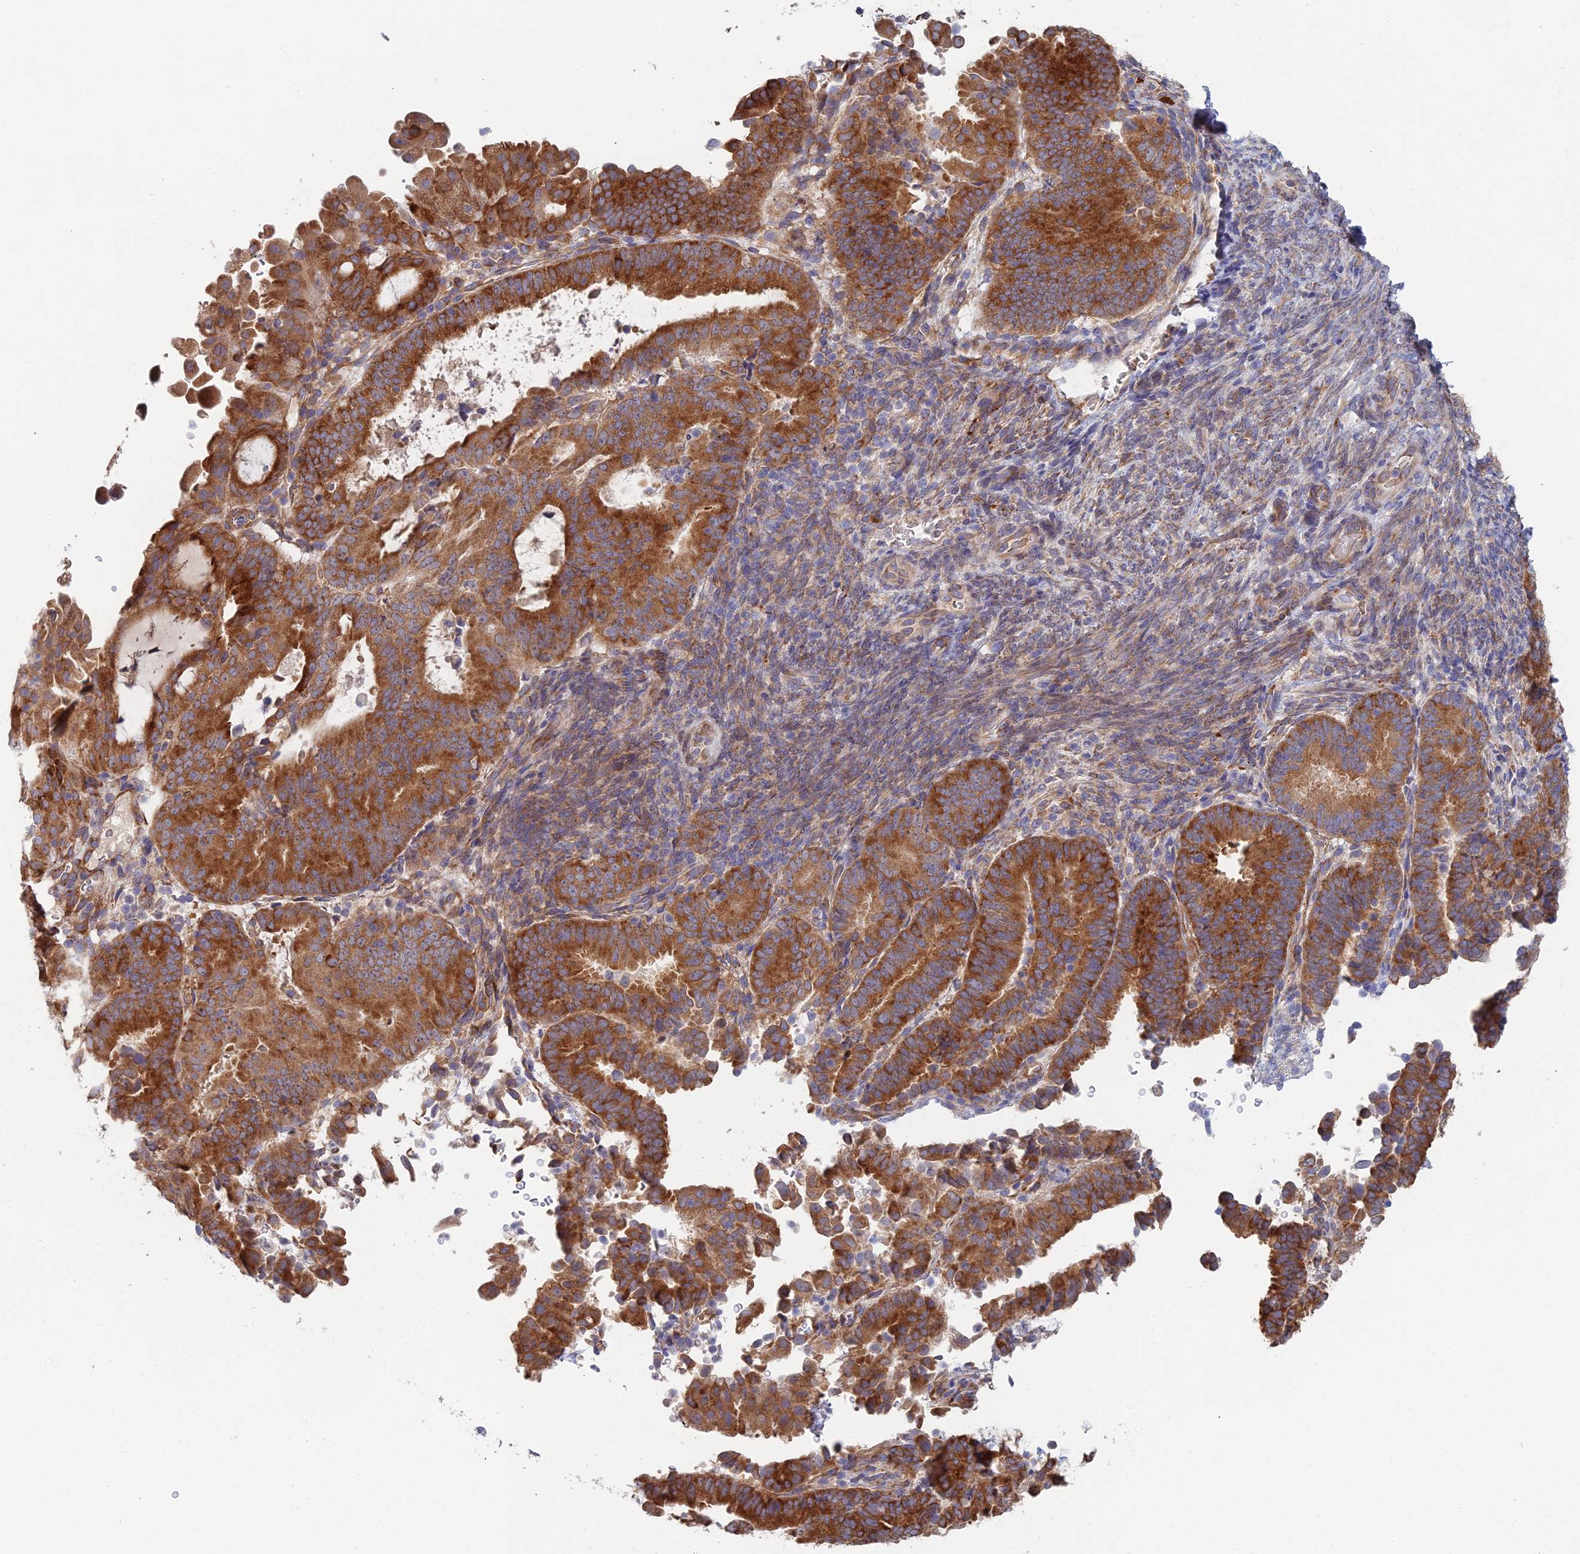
{"staining": {"intensity": "strong", "quantity": ">75%", "location": "cytoplasmic/membranous"}, "tissue": "endometrial cancer", "cell_type": "Tumor cells", "image_type": "cancer", "snomed": [{"axis": "morphology", "description": "Adenocarcinoma, NOS"}, {"axis": "topography", "description": "Endometrium"}], "caption": "Endometrial adenocarcinoma tissue displays strong cytoplasmic/membranous expression in approximately >75% of tumor cells, visualized by immunohistochemistry. Immunohistochemistry stains the protein in brown and the nuclei are stained blue.", "gene": "ELOF1", "patient": {"sex": "female", "age": 70}}